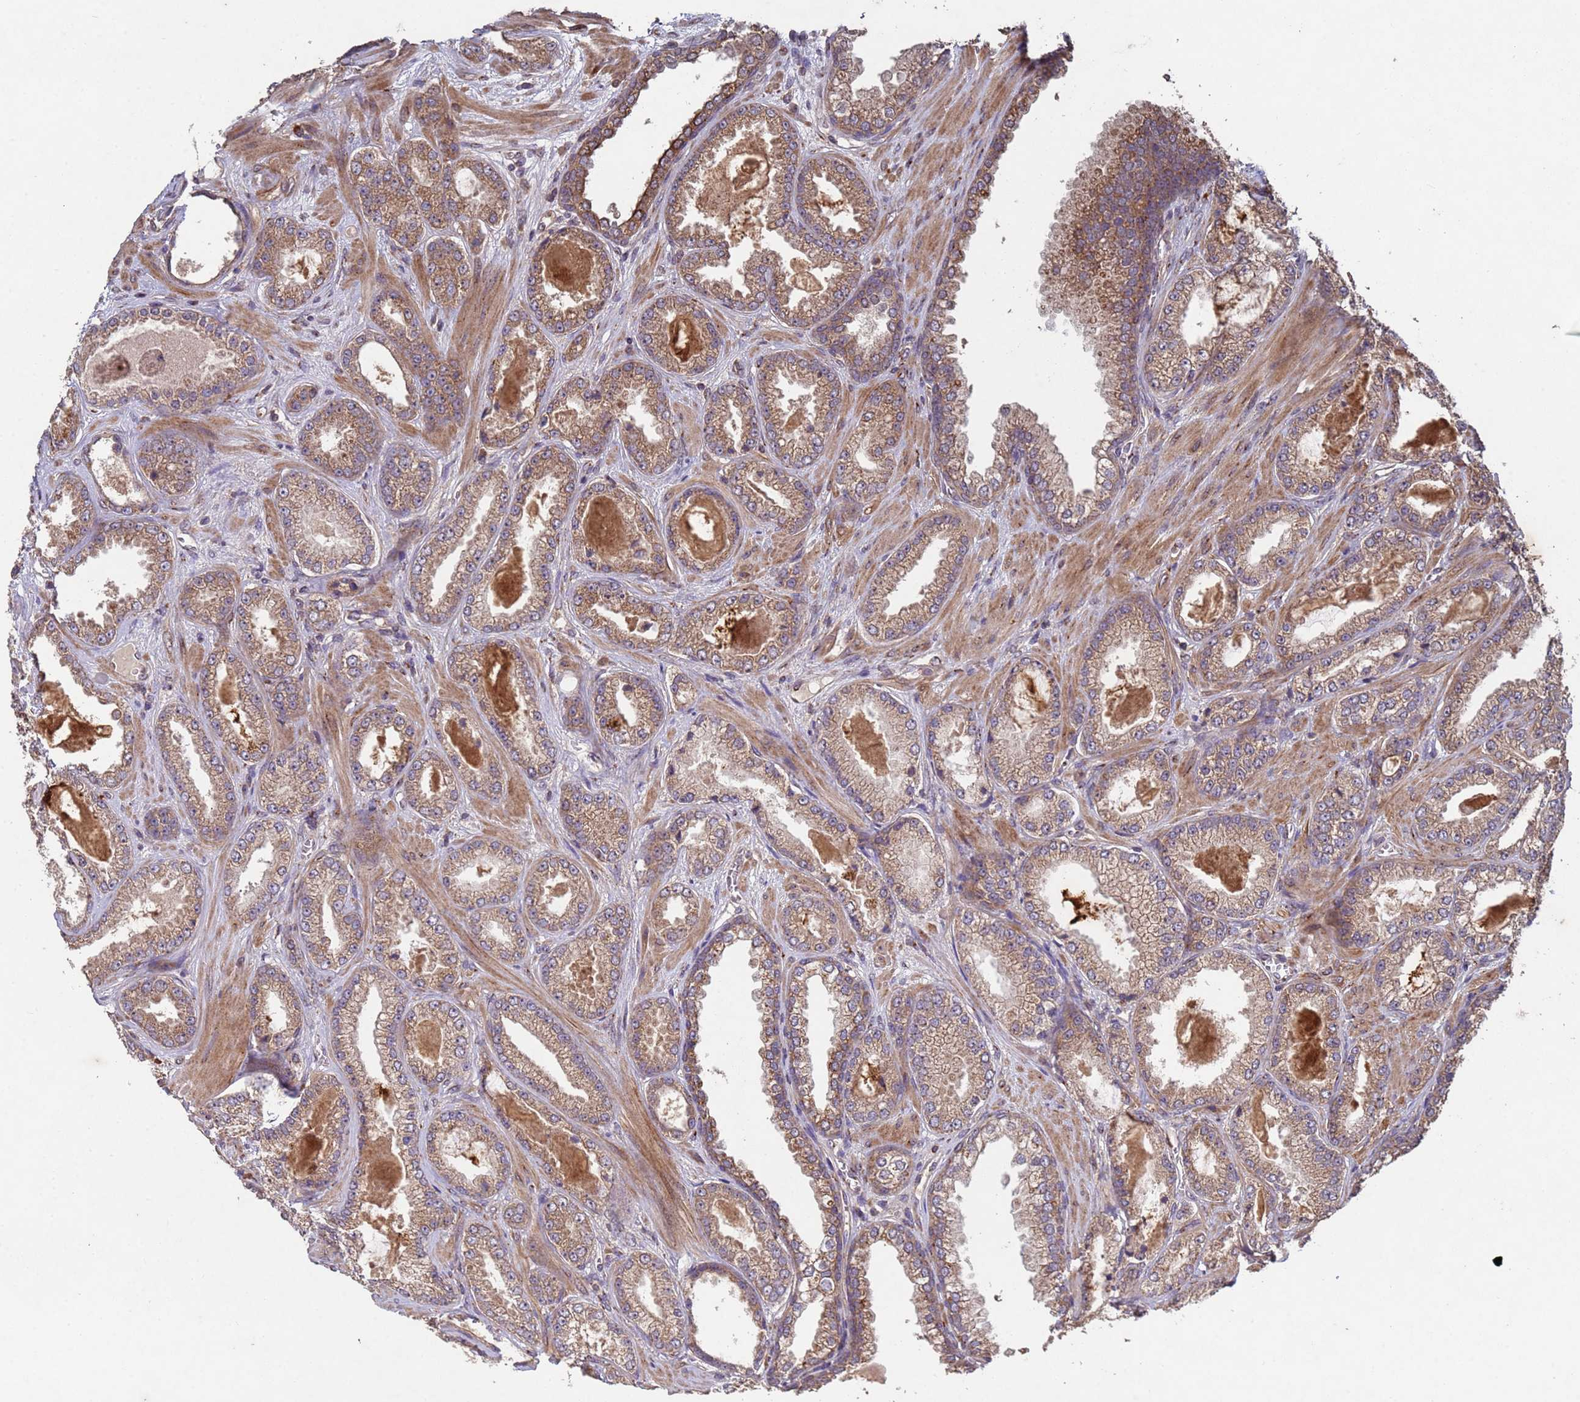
{"staining": {"intensity": "strong", "quantity": ">75%", "location": "cytoplasmic/membranous"}, "tissue": "prostate cancer", "cell_type": "Tumor cells", "image_type": "cancer", "snomed": [{"axis": "morphology", "description": "Adenocarcinoma, Low grade"}, {"axis": "topography", "description": "Prostate"}], "caption": "Protein analysis of low-grade adenocarcinoma (prostate) tissue exhibits strong cytoplasmic/membranous expression in approximately >75% of tumor cells.", "gene": "FASTKD1", "patient": {"sex": "male", "age": 57}}